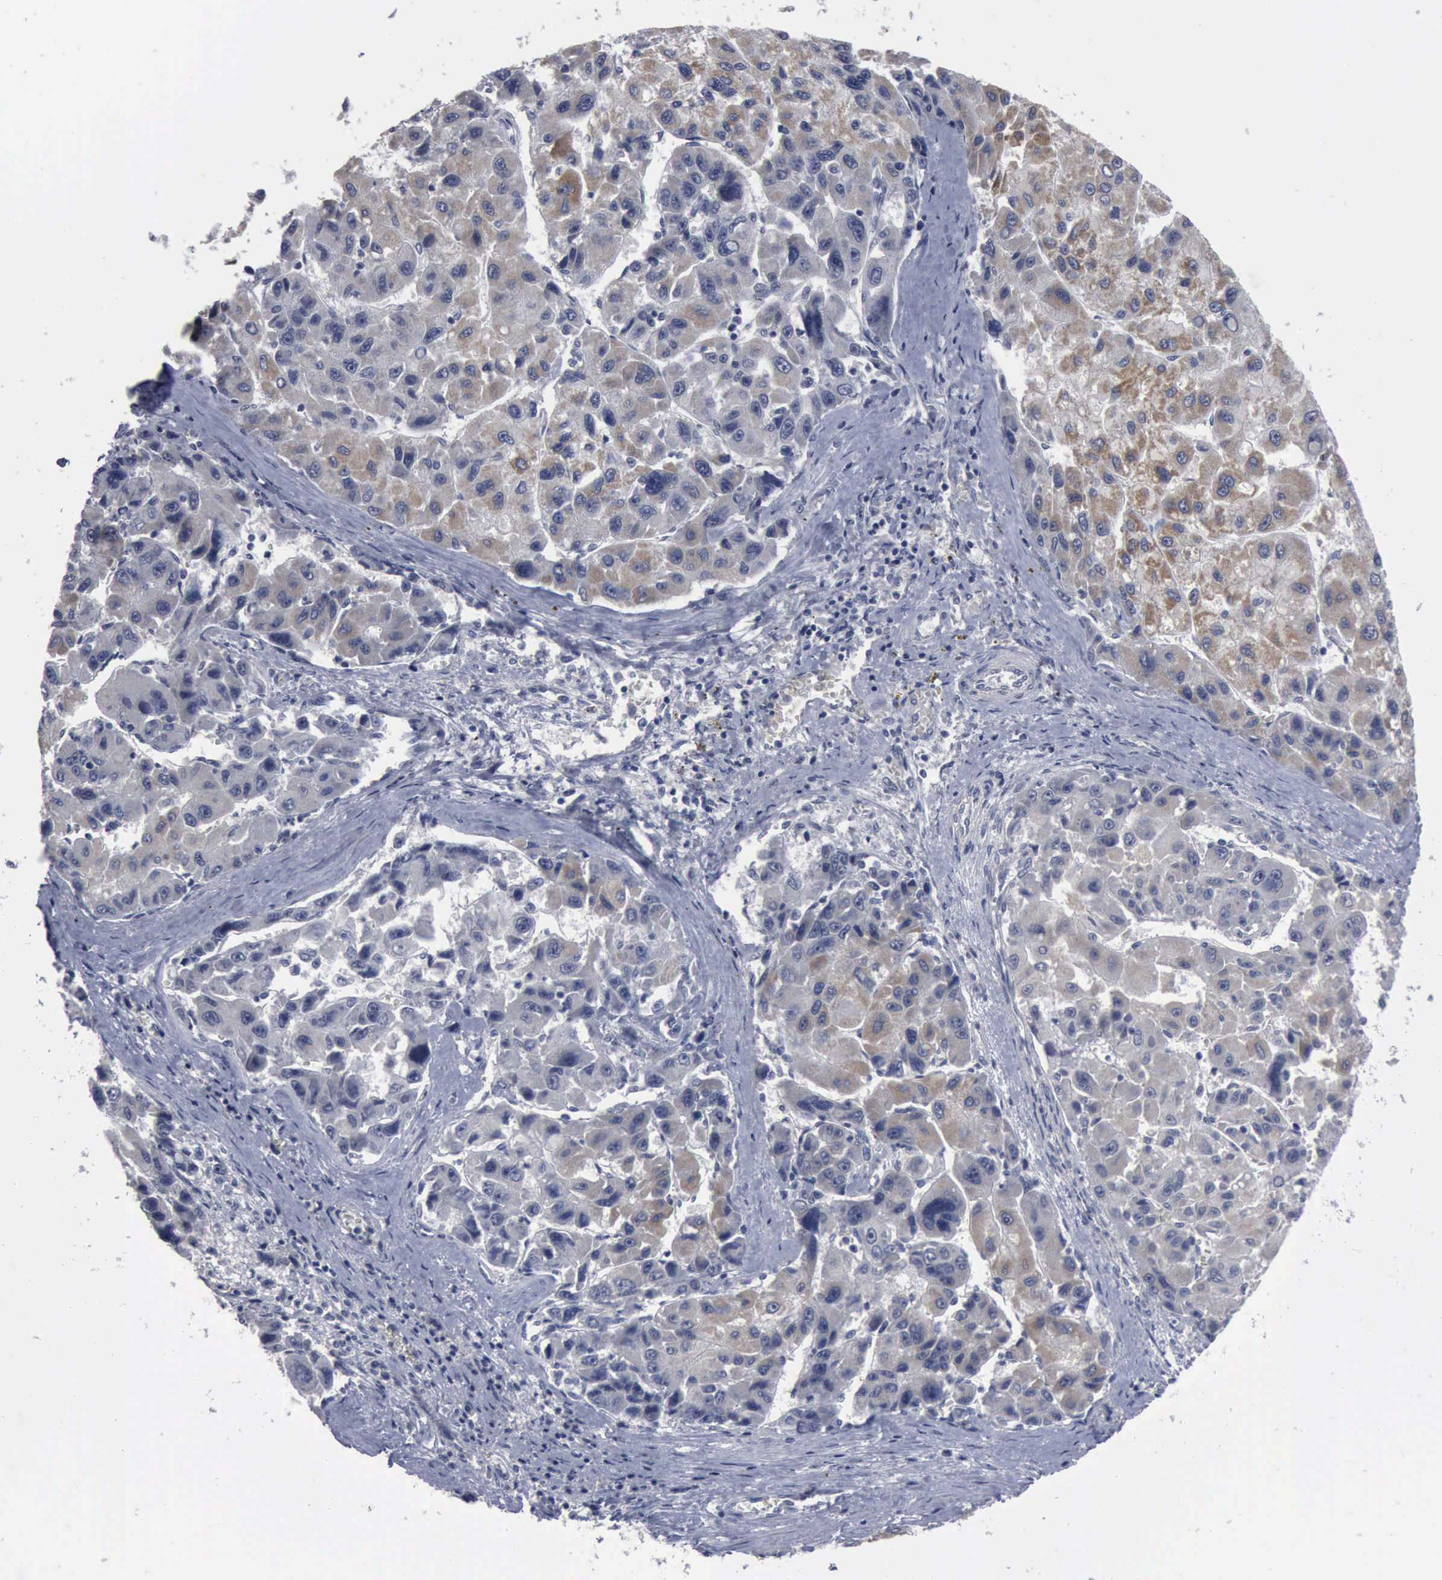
{"staining": {"intensity": "weak", "quantity": "25%-75%", "location": "cytoplasmic/membranous"}, "tissue": "liver cancer", "cell_type": "Tumor cells", "image_type": "cancer", "snomed": [{"axis": "morphology", "description": "Carcinoma, Hepatocellular, NOS"}, {"axis": "topography", "description": "Liver"}], "caption": "Immunohistochemistry (DAB) staining of human hepatocellular carcinoma (liver) displays weak cytoplasmic/membranous protein staining in approximately 25%-75% of tumor cells. The protein is stained brown, and the nuclei are stained in blue (DAB IHC with brightfield microscopy, high magnification).", "gene": "MYO18B", "patient": {"sex": "male", "age": 64}}